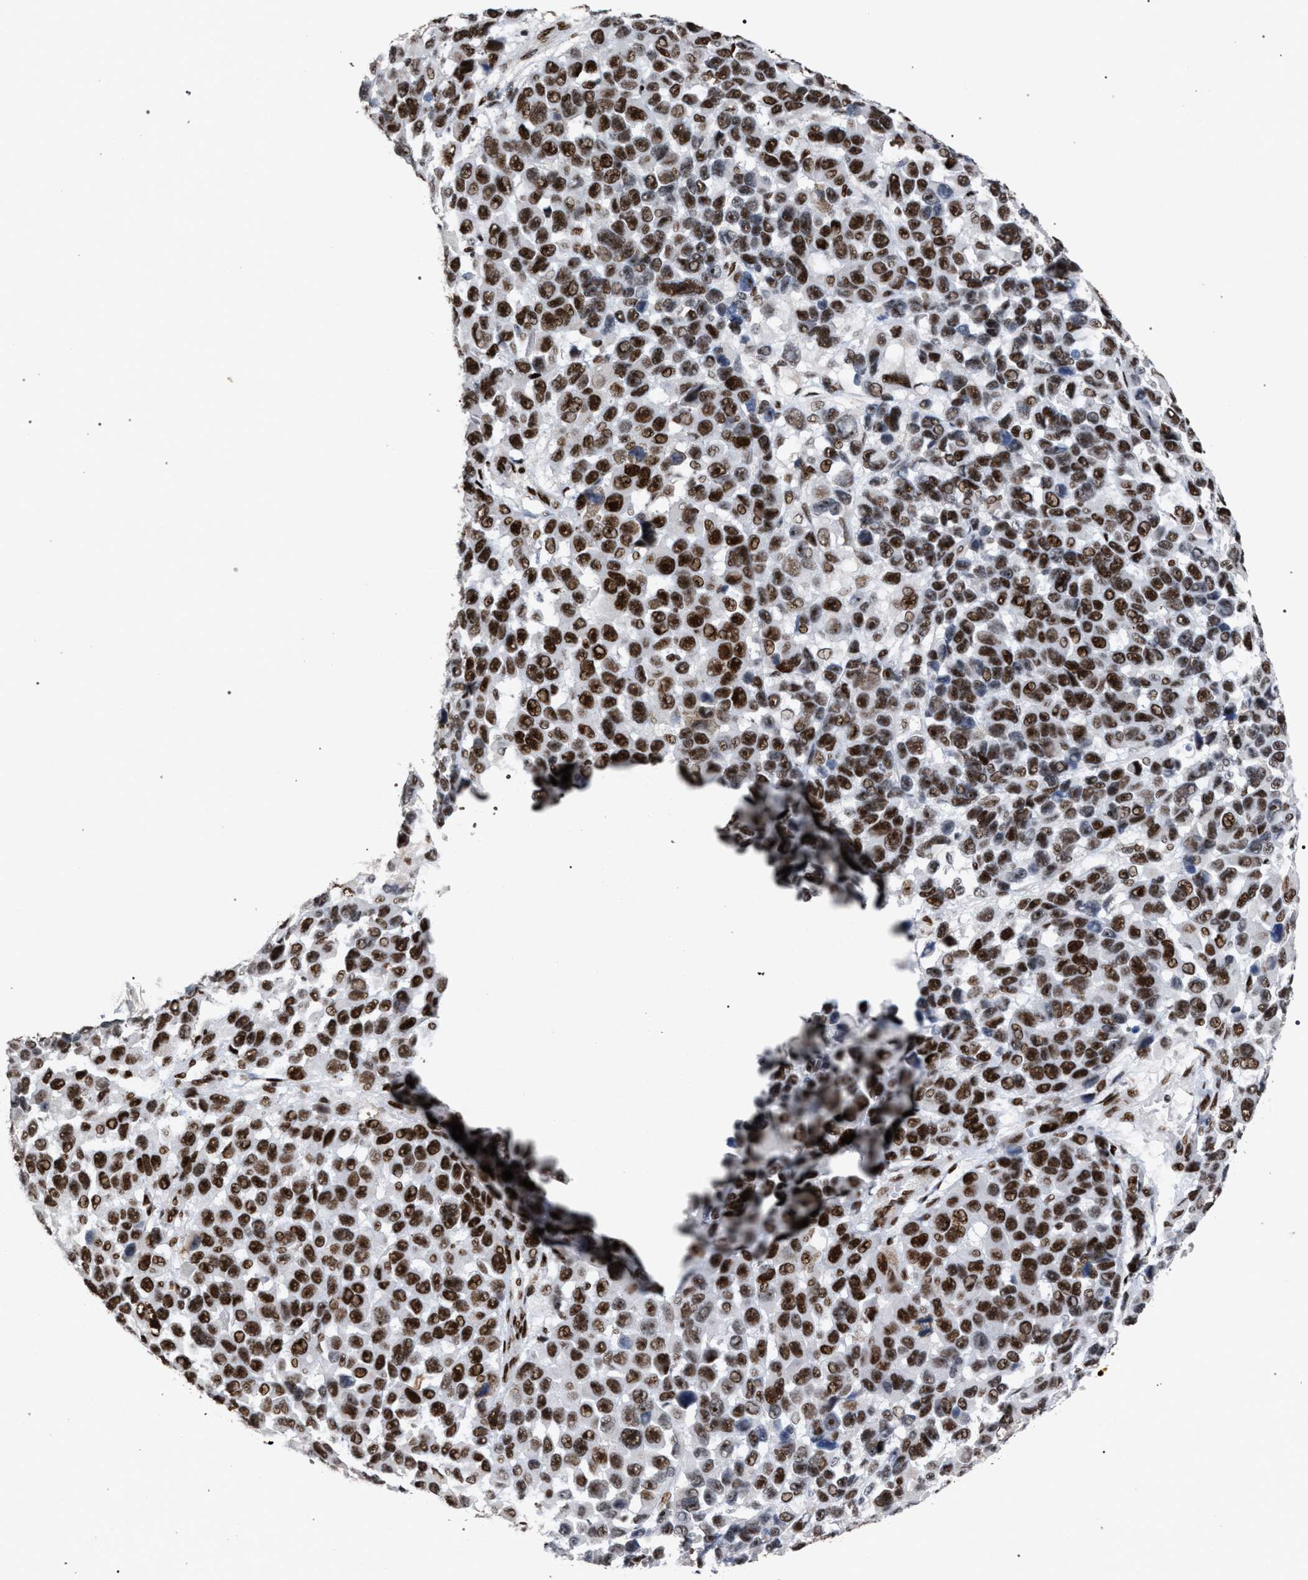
{"staining": {"intensity": "strong", "quantity": ">75%", "location": "nuclear"}, "tissue": "melanoma", "cell_type": "Tumor cells", "image_type": "cancer", "snomed": [{"axis": "morphology", "description": "Malignant melanoma, NOS"}, {"axis": "topography", "description": "Skin"}], "caption": "Protein expression analysis of human melanoma reveals strong nuclear positivity in about >75% of tumor cells.", "gene": "TP53BP1", "patient": {"sex": "male", "age": 53}}